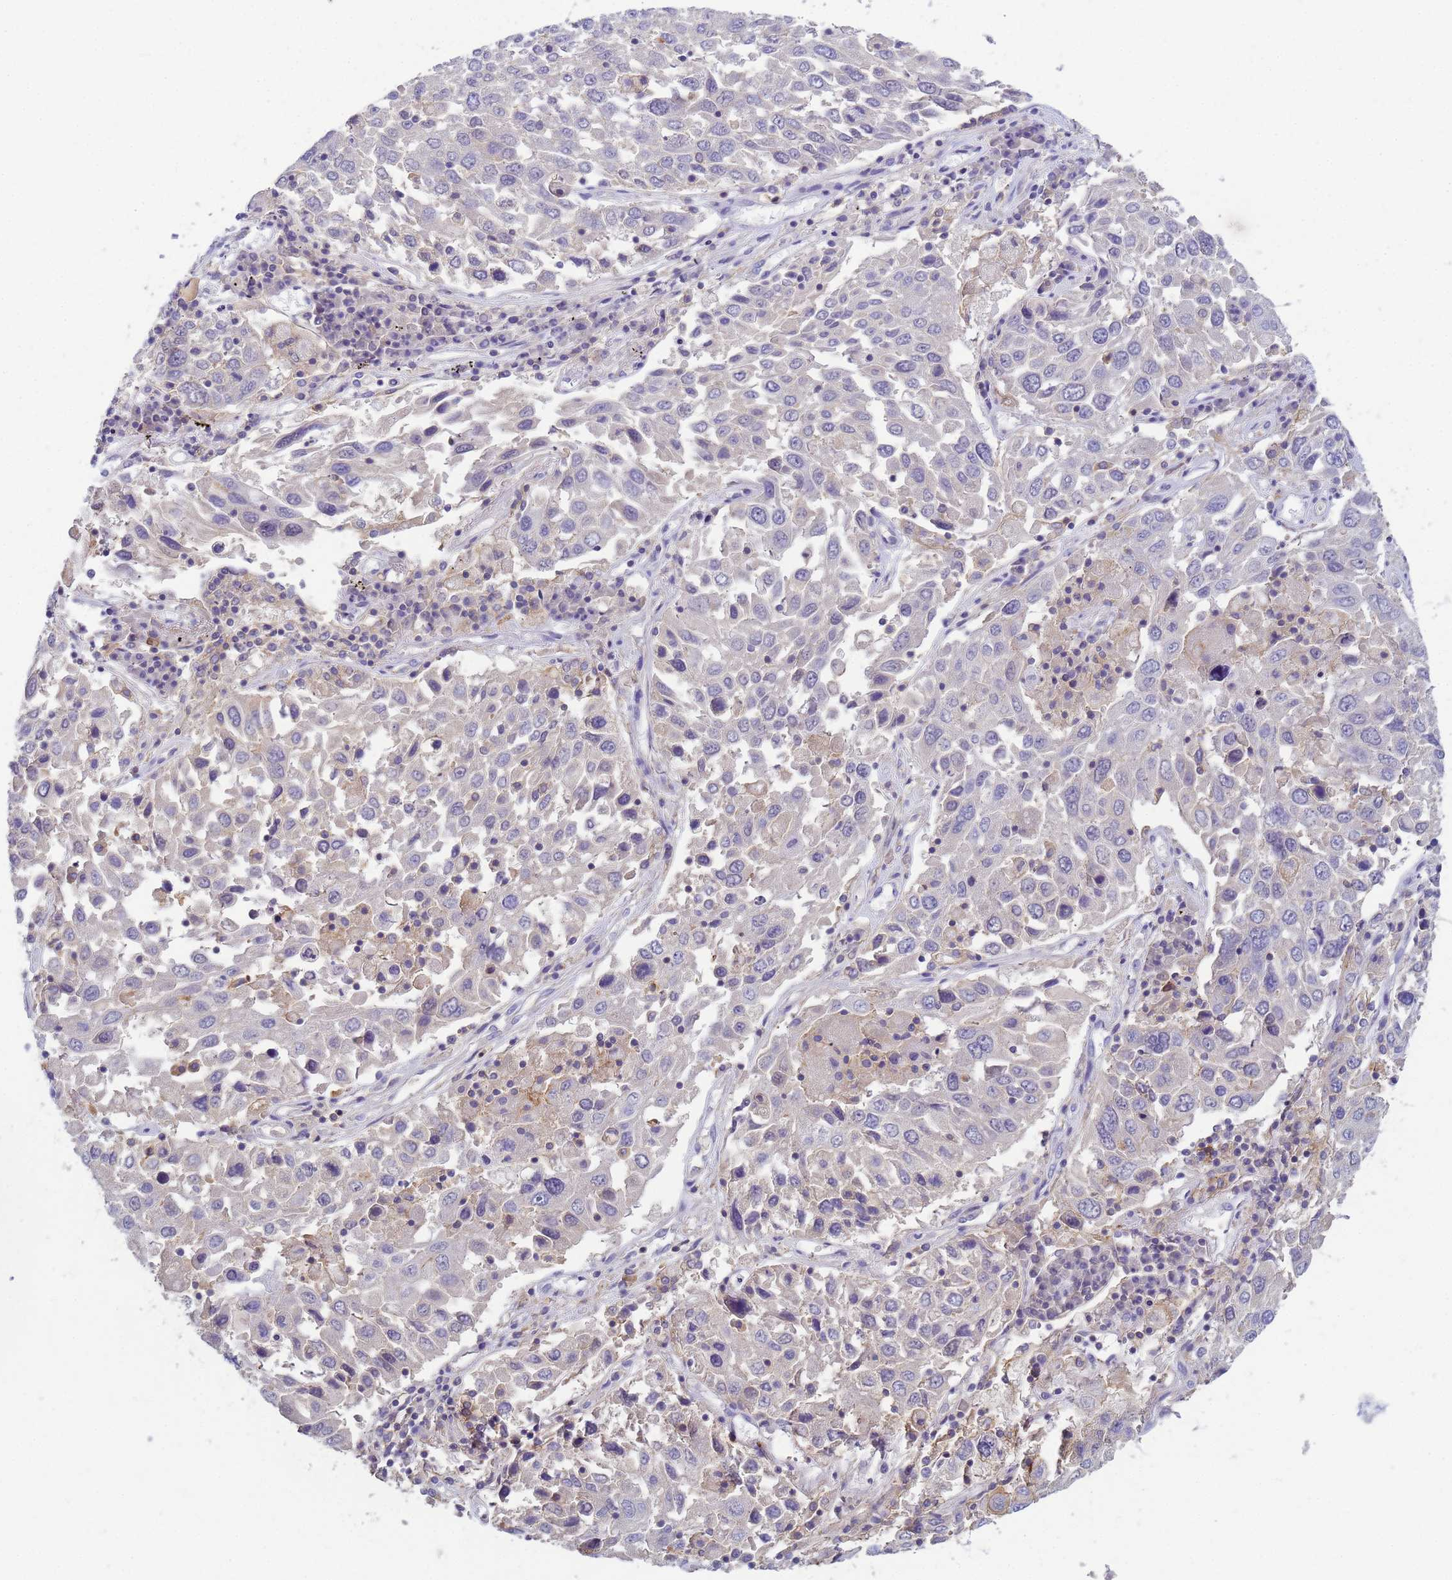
{"staining": {"intensity": "negative", "quantity": "none", "location": "none"}, "tissue": "lung cancer", "cell_type": "Tumor cells", "image_type": "cancer", "snomed": [{"axis": "morphology", "description": "Squamous cell carcinoma, NOS"}, {"axis": "topography", "description": "Lung"}], "caption": "Immunohistochemistry (IHC) image of lung squamous cell carcinoma stained for a protein (brown), which displays no staining in tumor cells.", "gene": "KLHL13", "patient": {"sex": "male", "age": 65}}